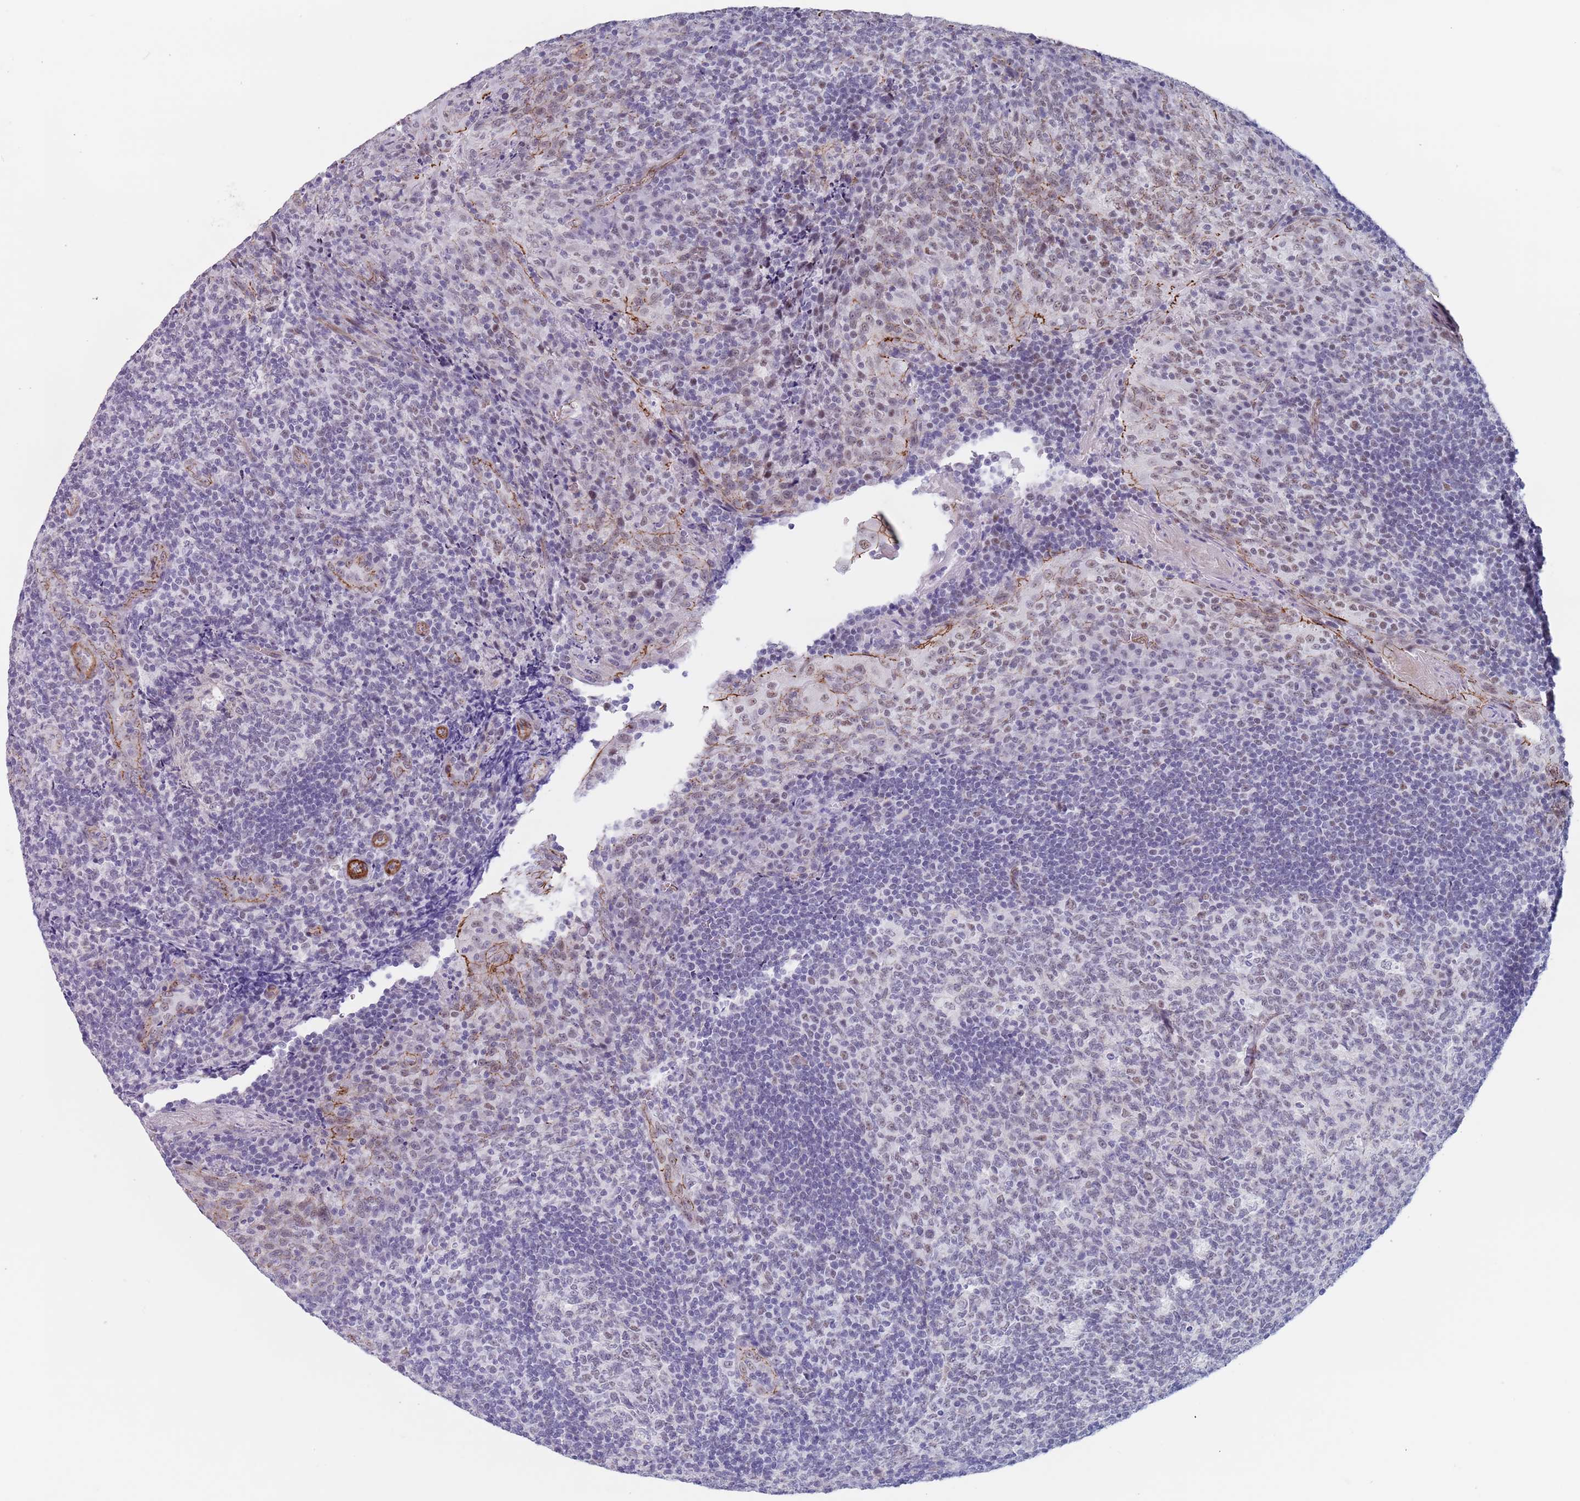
{"staining": {"intensity": "weak", "quantity": "<25%", "location": "nuclear"}, "tissue": "tonsil", "cell_type": "Germinal center cells", "image_type": "normal", "snomed": [{"axis": "morphology", "description": "Normal tissue, NOS"}, {"axis": "topography", "description": "Tonsil"}], "caption": "Germinal center cells are negative for protein expression in benign human tonsil. (Immunohistochemistry, brightfield microscopy, high magnification).", "gene": "OR5A2", "patient": {"sex": "male", "age": 17}}